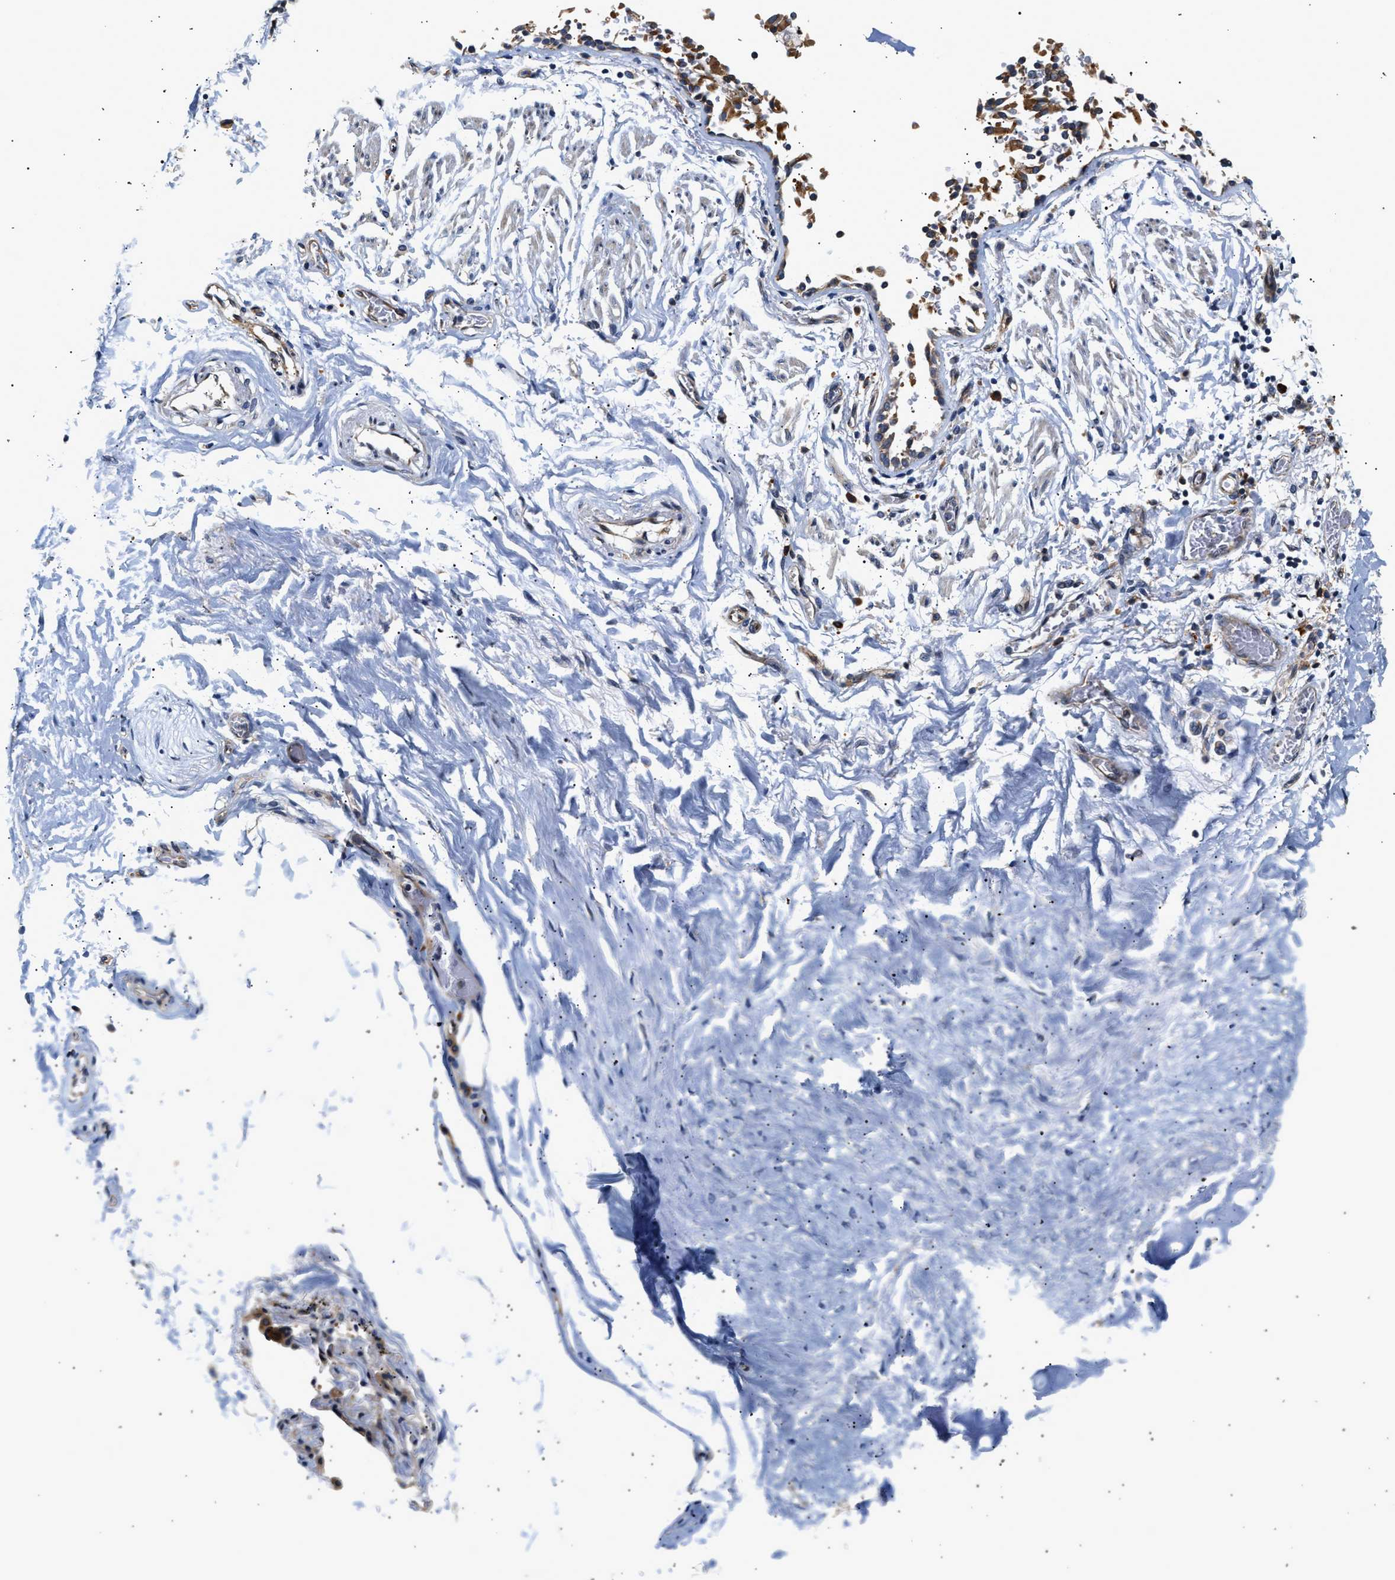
{"staining": {"intensity": "weak", "quantity": ">75%", "location": "cytoplasmic/membranous"}, "tissue": "adipose tissue", "cell_type": "Adipocytes", "image_type": "normal", "snomed": [{"axis": "morphology", "description": "Normal tissue, NOS"}, {"axis": "topography", "description": "Cartilage tissue"}, {"axis": "topography", "description": "Lung"}], "caption": "Protein analysis of normal adipose tissue shows weak cytoplasmic/membranous positivity in about >75% of adipocytes.", "gene": "IFT74", "patient": {"sex": "female", "age": 77}}